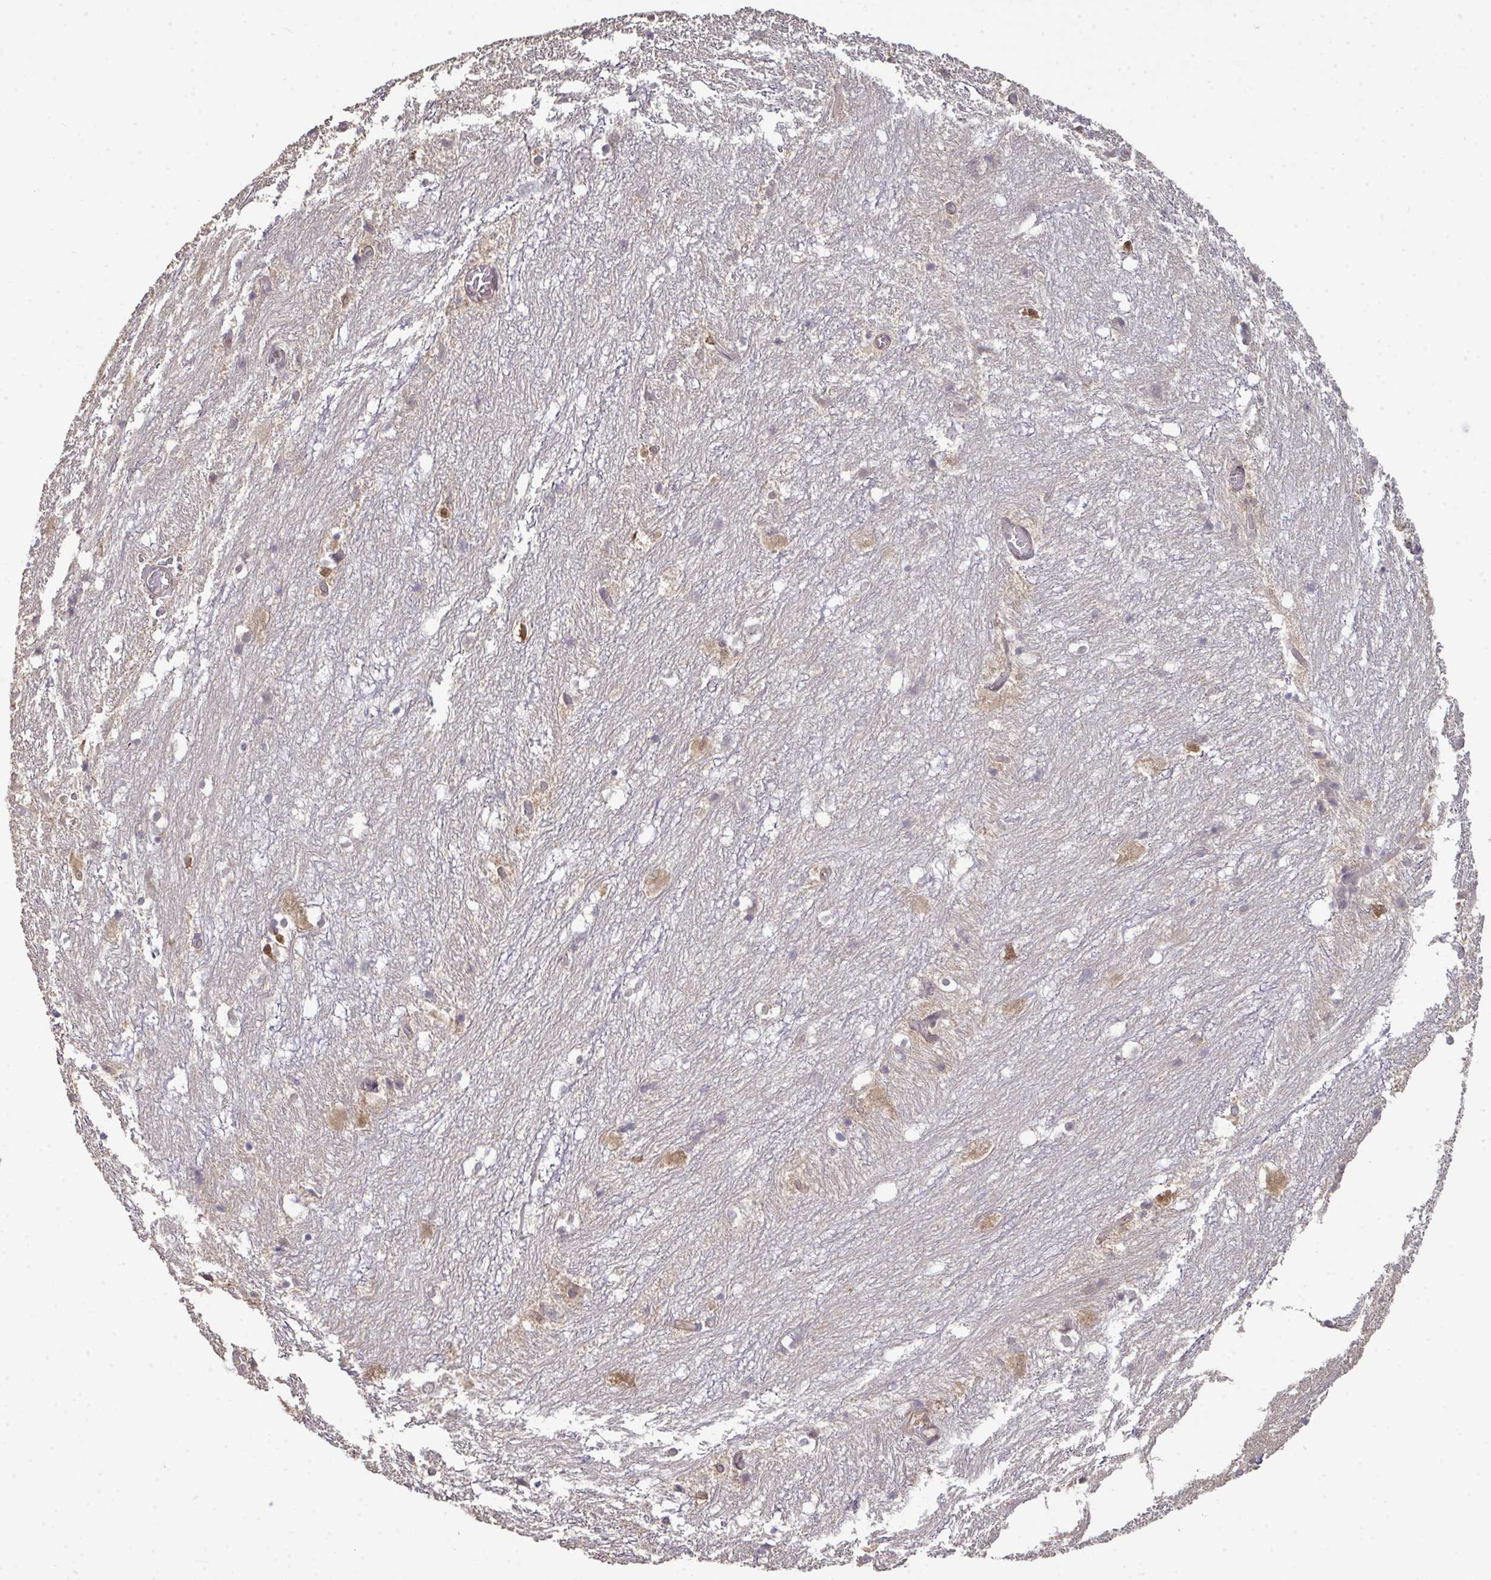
{"staining": {"intensity": "negative", "quantity": "none", "location": "none"}, "tissue": "hippocampus", "cell_type": "Glial cells", "image_type": "normal", "snomed": [{"axis": "morphology", "description": "Normal tissue, NOS"}, {"axis": "topography", "description": "Hippocampus"}], "caption": "Immunohistochemistry micrograph of normal hippocampus: human hippocampus stained with DAB reveals no significant protein positivity in glial cells.", "gene": "SETD7", "patient": {"sex": "female", "age": 52}}